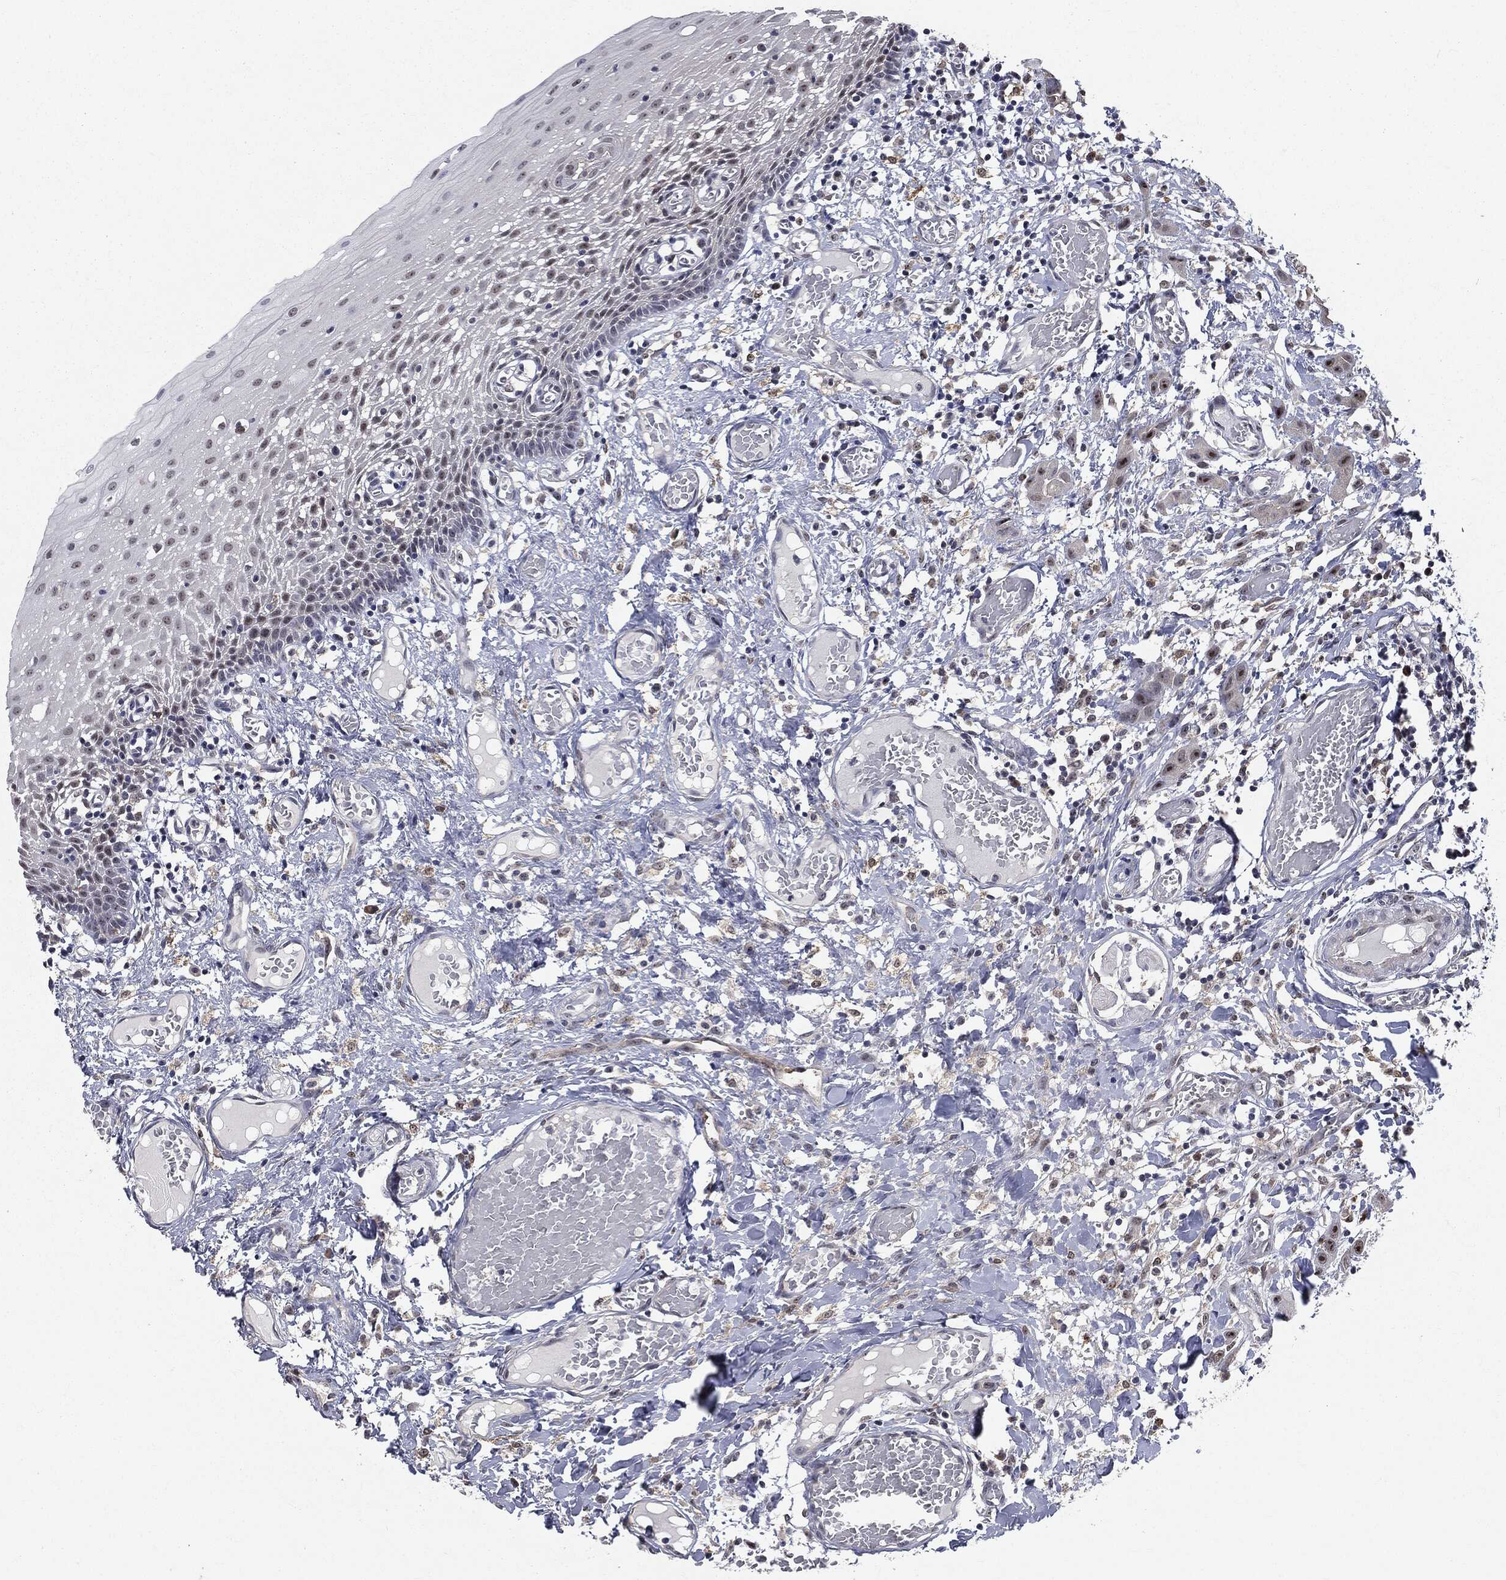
{"staining": {"intensity": "negative", "quantity": "none", "location": "none"}, "tissue": "oral mucosa", "cell_type": "Squamous epithelial cells", "image_type": "normal", "snomed": [{"axis": "morphology", "description": "Normal tissue, NOS"}, {"axis": "morphology", "description": "Squamous cell carcinoma, NOS"}, {"axis": "topography", "description": "Oral tissue"}, {"axis": "topography", "description": "Head-Neck"}], "caption": "Immunohistochemistry (IHC) of unremarkable human oral mucosa displays no staining in squamous epithelial cells. (DAB (3,3'-diaminobenzidine) immunohistochemistry visualized using brightfield microscopy, high magnification).", "gene": "TRMT1L", "patient": {"sex": "female", "age": 70}}